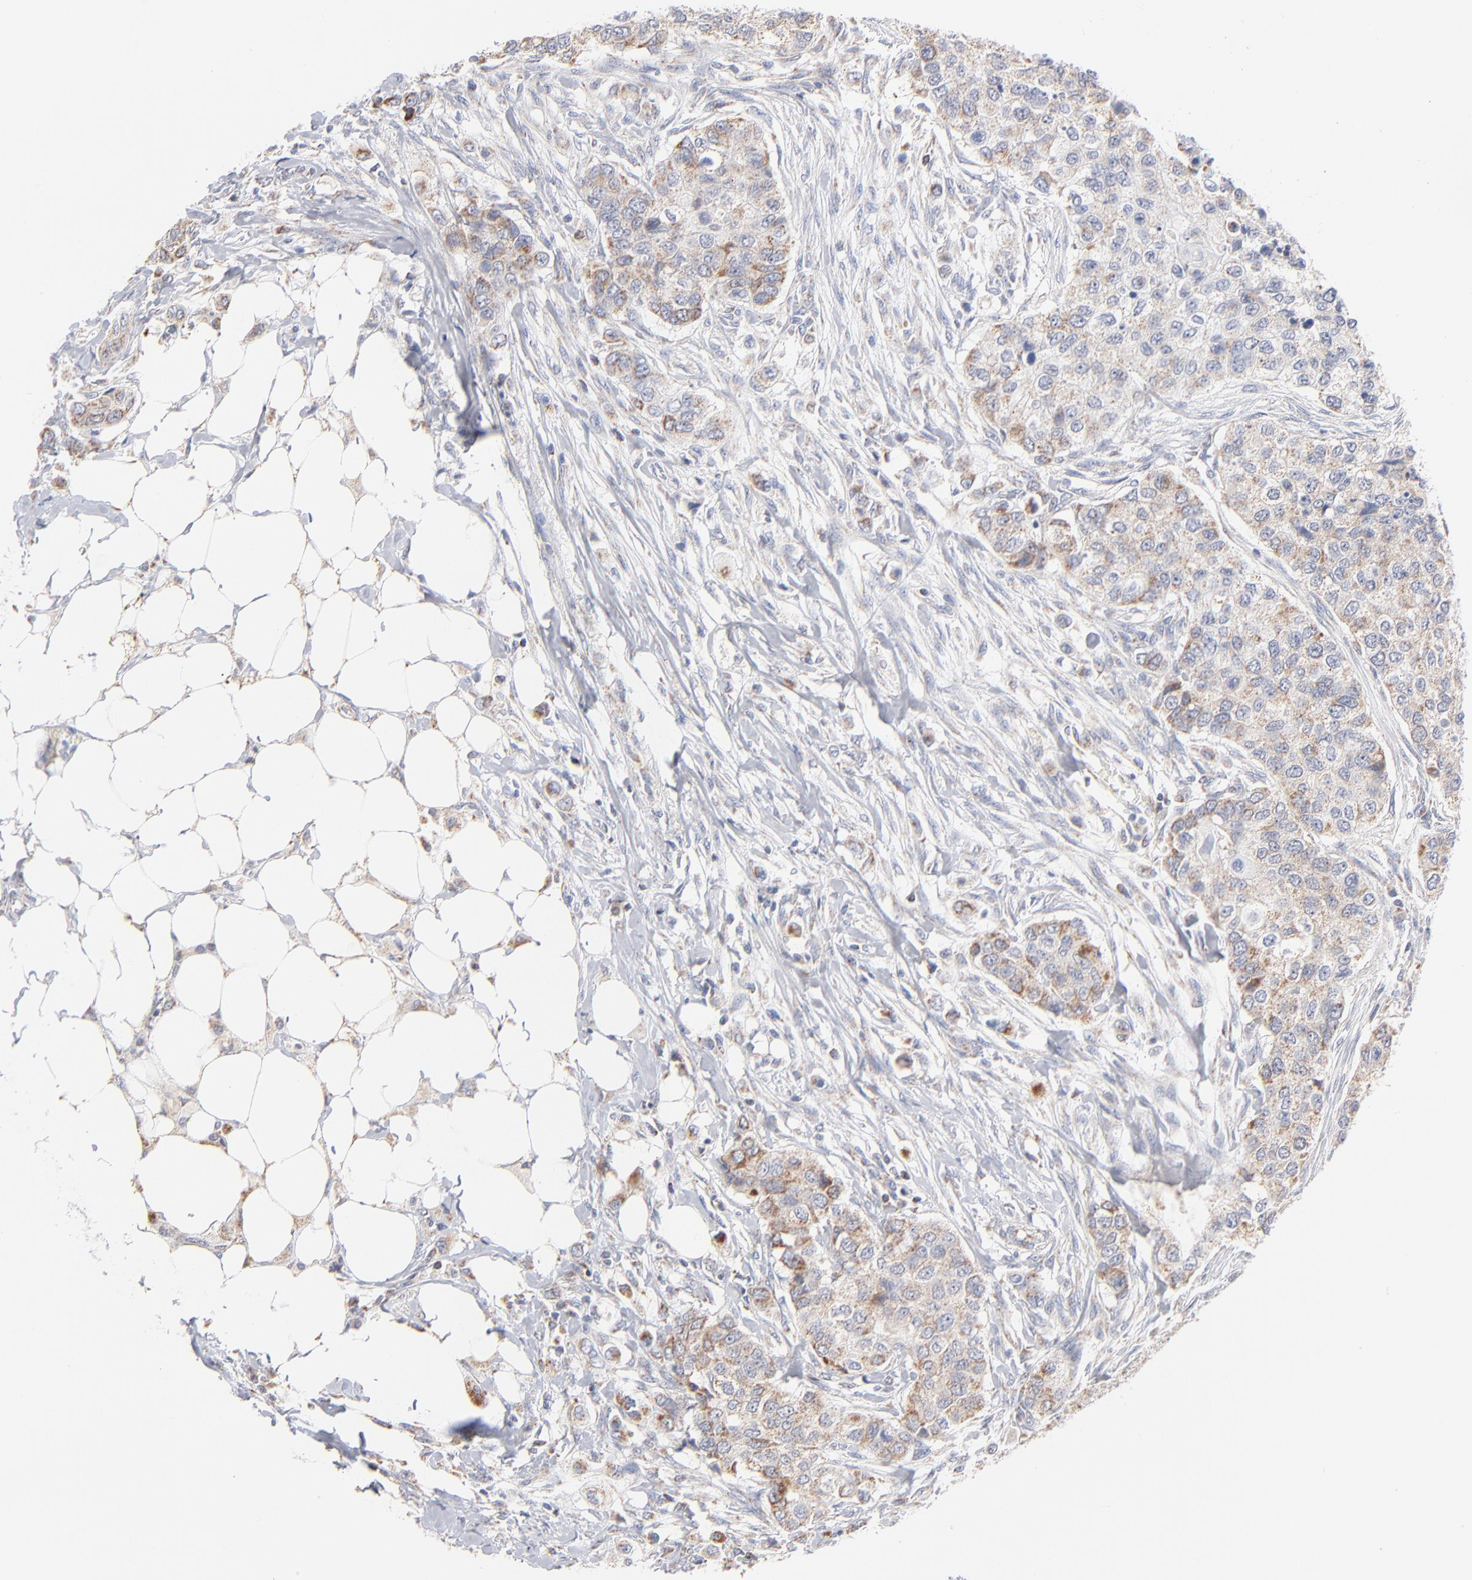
{"staining": {"intensity": "moderate", "quantity": ">75%", "location": "cytoplasmic/membranous"}, "tissue": "breast cancer", "cell_type": "Tumor cells", "image_type": "cancer", "snomed": [{"axis": "morphology", "description": "Normal tissue, NOS"}, {"axis": "morphology", "description": "Duct carcinoma"}, {"axis": "topography", "description": "Breast"}], "caption": "High-magnification brightfield microscopy of invasive ductal carcinoma (breast) stained with DAB (brown) and counterstained with hematoxylin (blue). tumor cells exhibit moderate cytoplasmic/membranous staining is appreciated in approximately>75% of cells. The protein of interest is shown in brown color, while the nuclei are stained blue.", "gene": "MRPL58", "patient": {"sex": "female", "age": 49}}